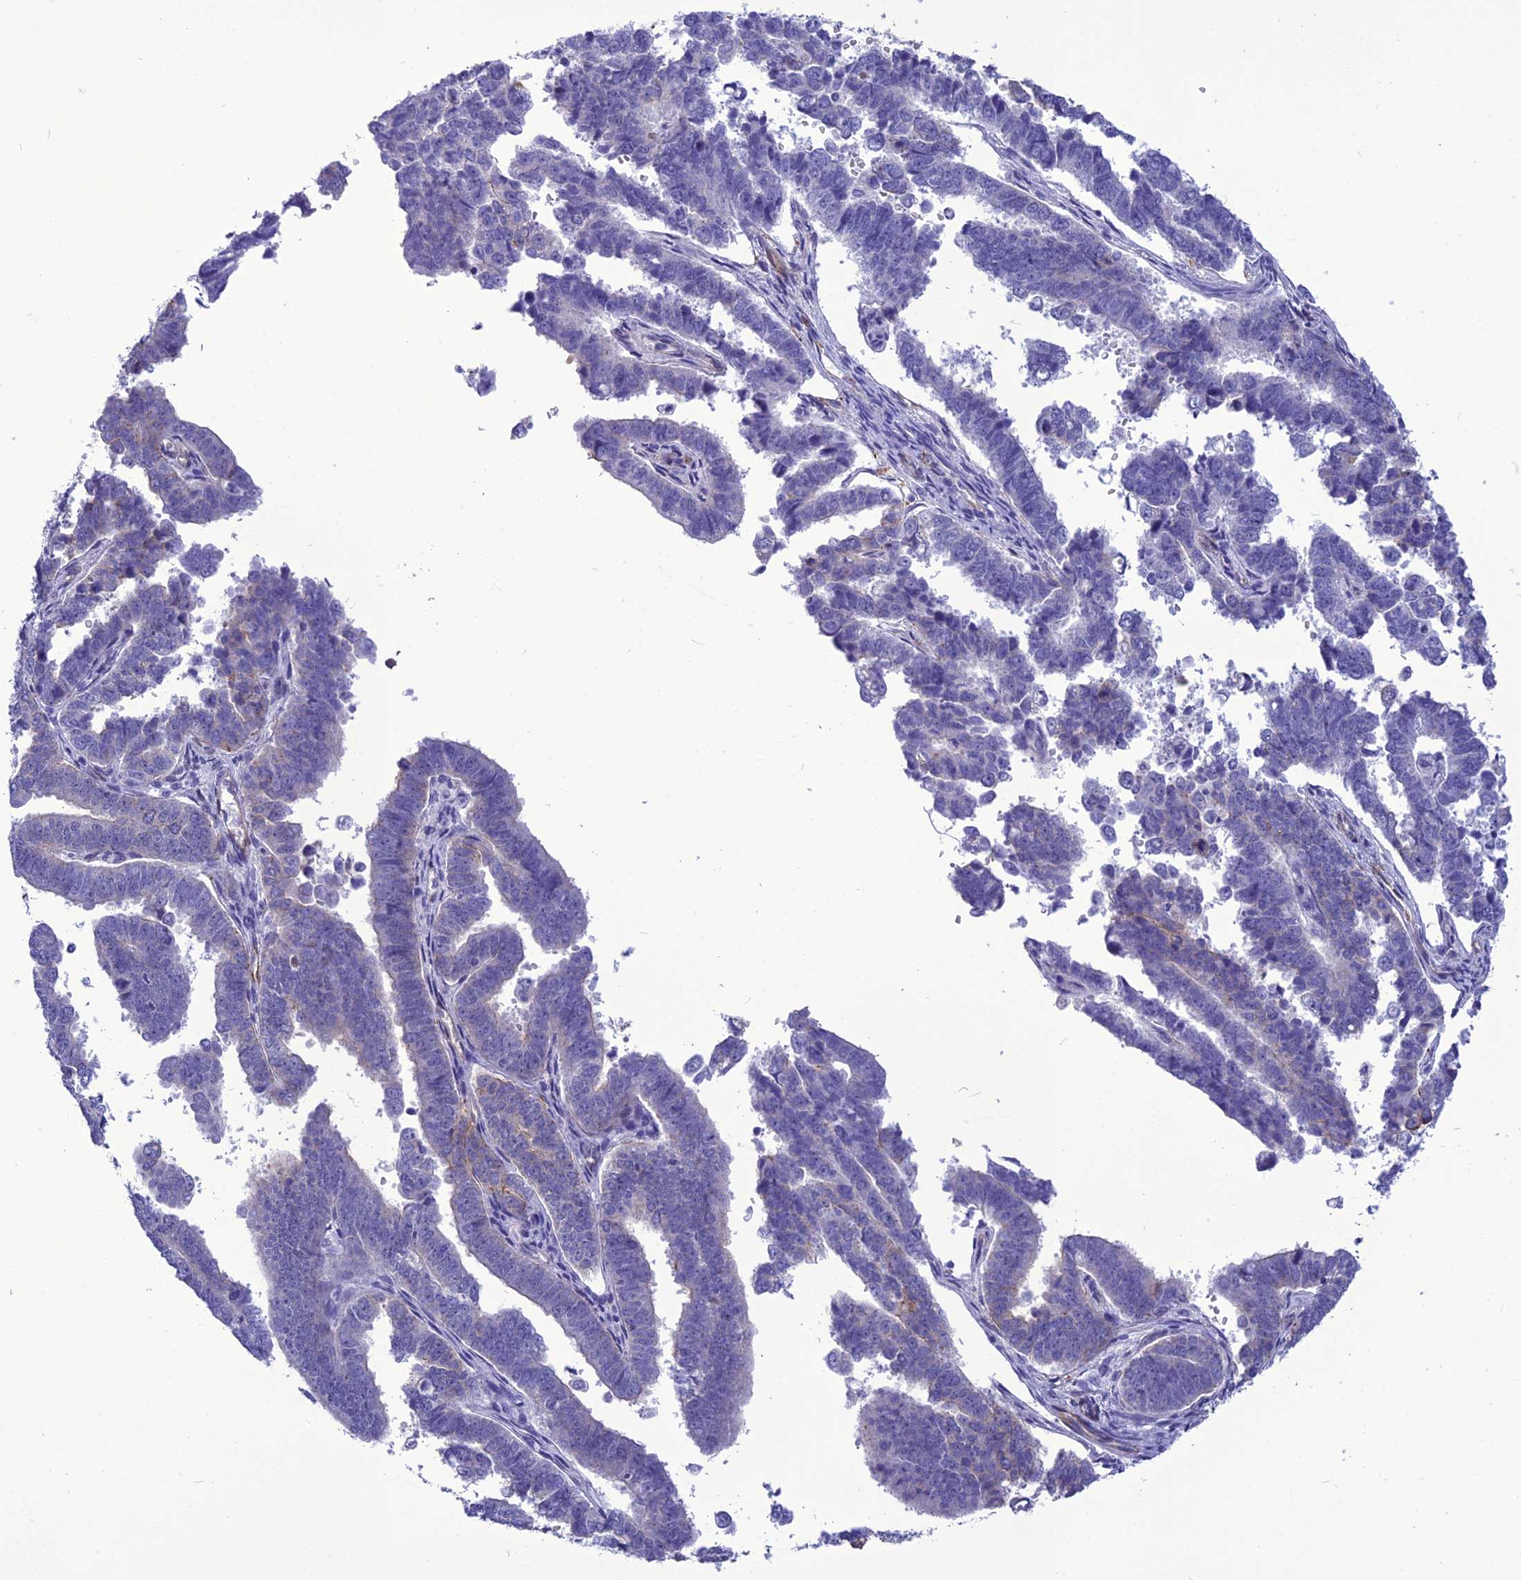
{"staining": {"intensity": "negative", "quantity": "none", "location": "none"}, "tissue": "endometrial cancer", "cell_type": "Tumor cells", "image_type": "cancer", "snomed": [{"axis": "morphology", "description": "Adenocarcinoma, NOS"}, {"axis": "topography", "description": "Endometrium"}], "caption": "IHC photomicrograph of neoplastic tissue: human endometrial cancer (adenocarcinoma) stained with DAB displays no significant protein positivity in tumor cells. (DAB immunohistochemistry visualized using brightfield microscopy, high magnification).", "gene": "NKD1", "patient": {"sex": "female", "age": 75}}